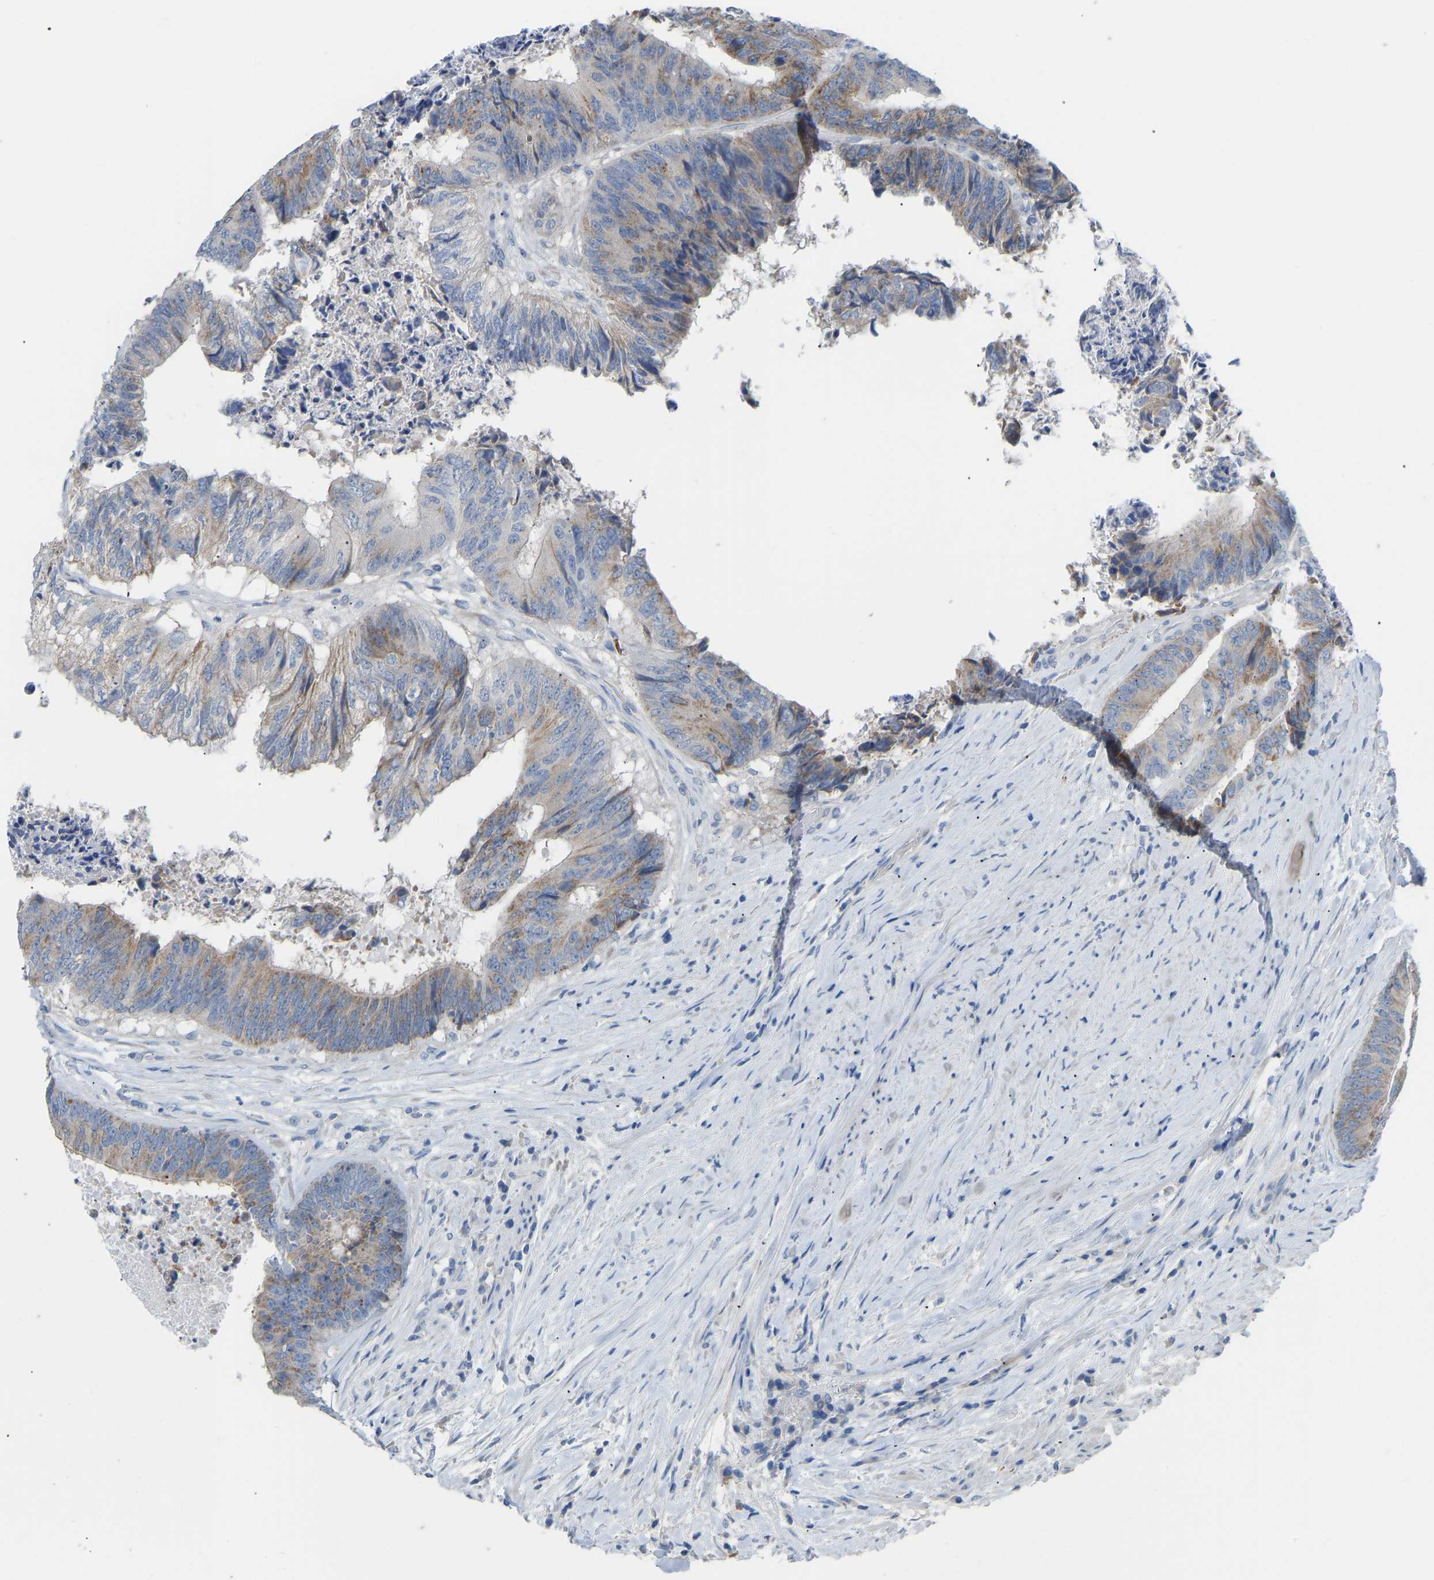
{"staining": {"intensity": "moderate", "quantity": "25%-75%", "location": "cytoplasmic/membranous"}, "tissue": "colorectal cancer", "cell_type": "Tumor cells", "image_type": "cancer", "snomed": [{"axis": "morphology", "description": "Adenocarcinoma, NOS"}, {"axis": "topography", "description": "Rectum"}], "caption": "Colorectal adenocarcinoma stained with IHC demonstrates moderate cytoplasmic/membranous expression in about 25%-75% of tumor cells. (DAB (3,3'-diaminobenzidine) = brown stain, brightfield microscopy at high magnification).", "gene": "OLIG2", "patient": {"sex": "male", "age": 72}}